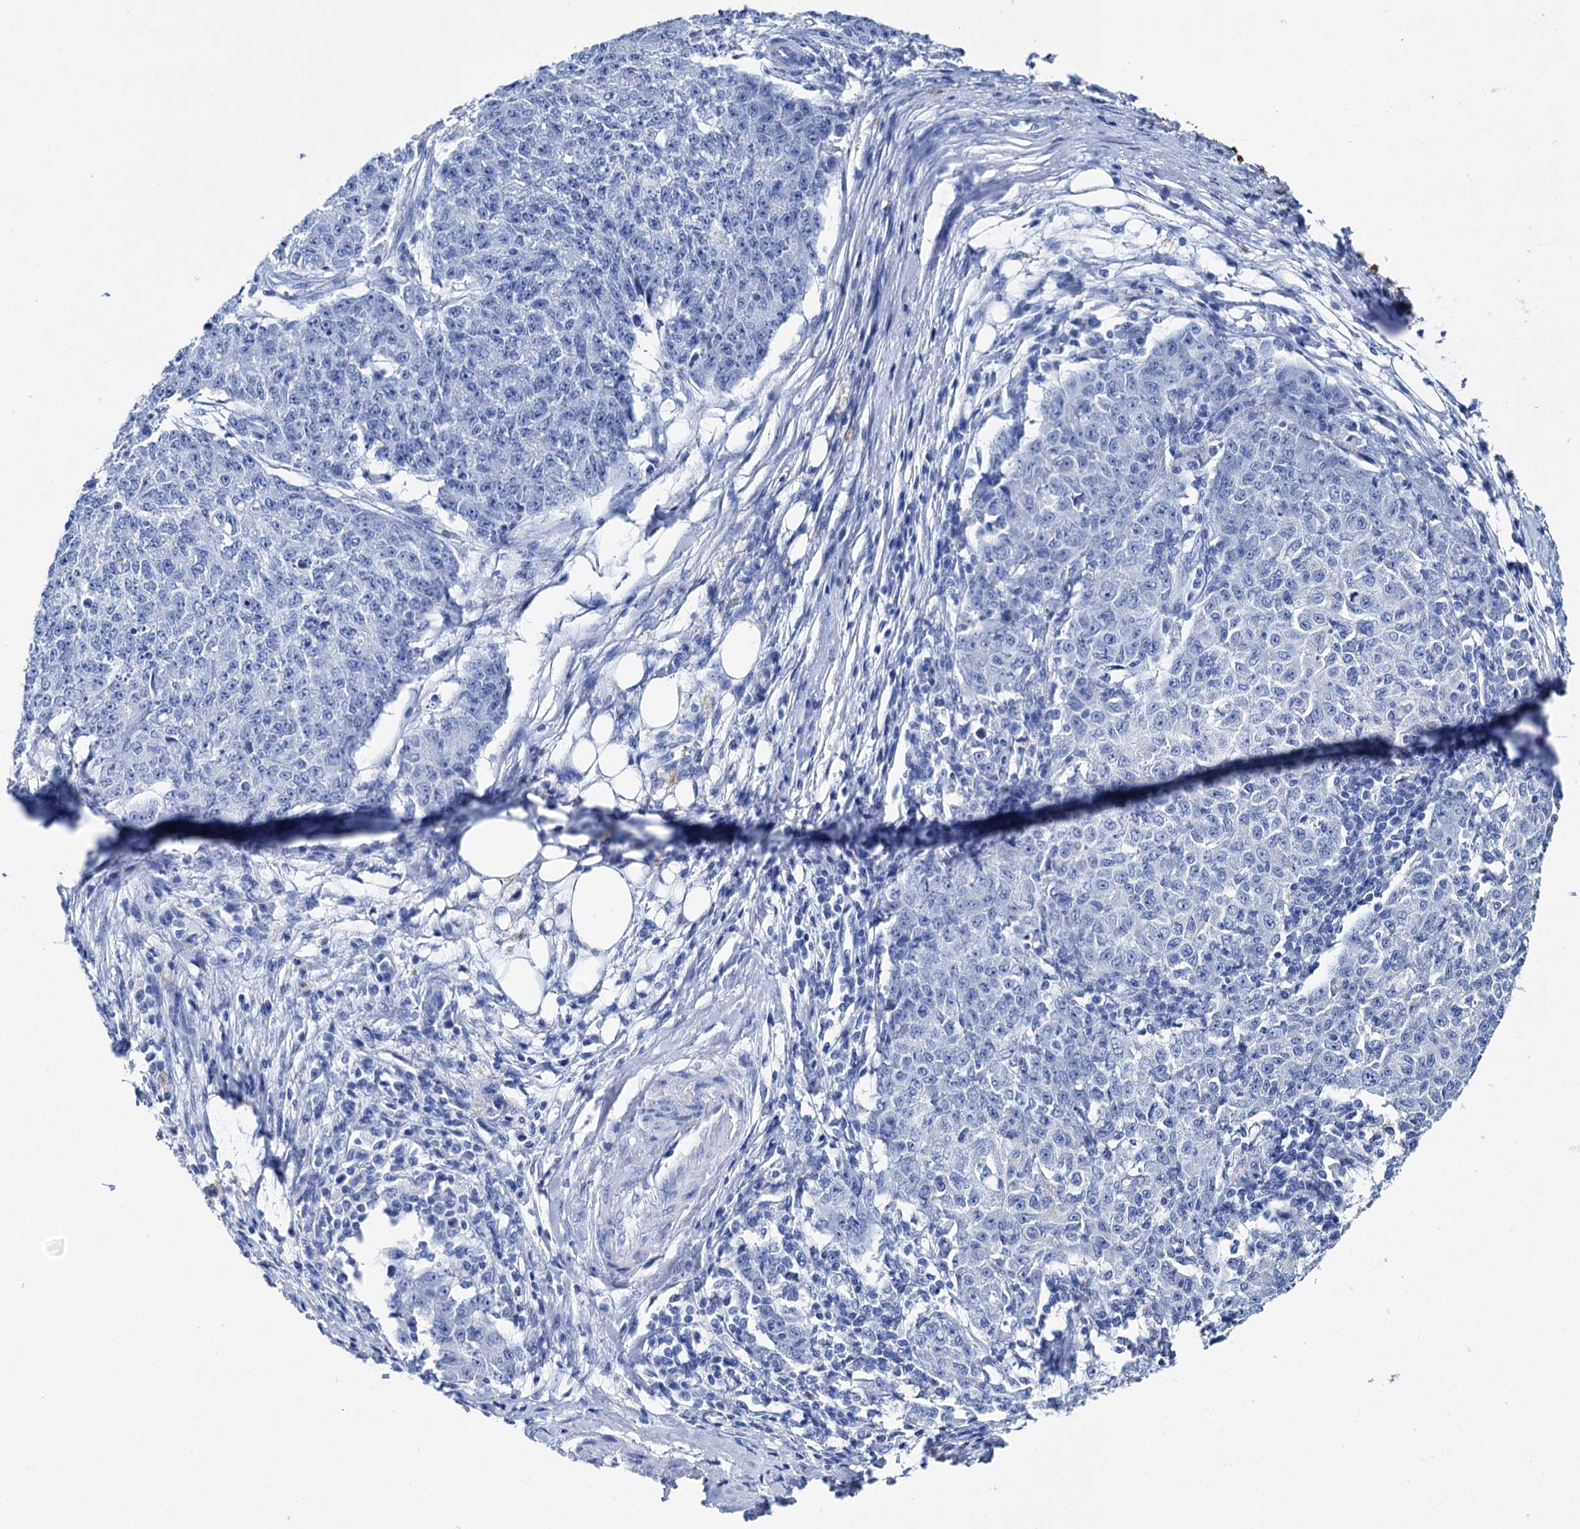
{"staining": {"intensity": "negative", "quantity": "none", "location": "none"}, "tissue": "ovarian cancer", "cell_type": "Tumor cells", "image_type": "cancer", "snomed": [{"axis": "morphology", "description": "Carcinoma, endometroid"}, {"axis": "topography", "description": "Ovary"}], "caption": "Photomicrograph shows no significant protein positivity in tumor cells of endometroid carcinoma (ovarian). (DAB (3,3'-diaminobenzidine) IHC with hematoxylin counter stain).", "gene": "BRINP1", "patient": {"sex": "female", "age": 42}}